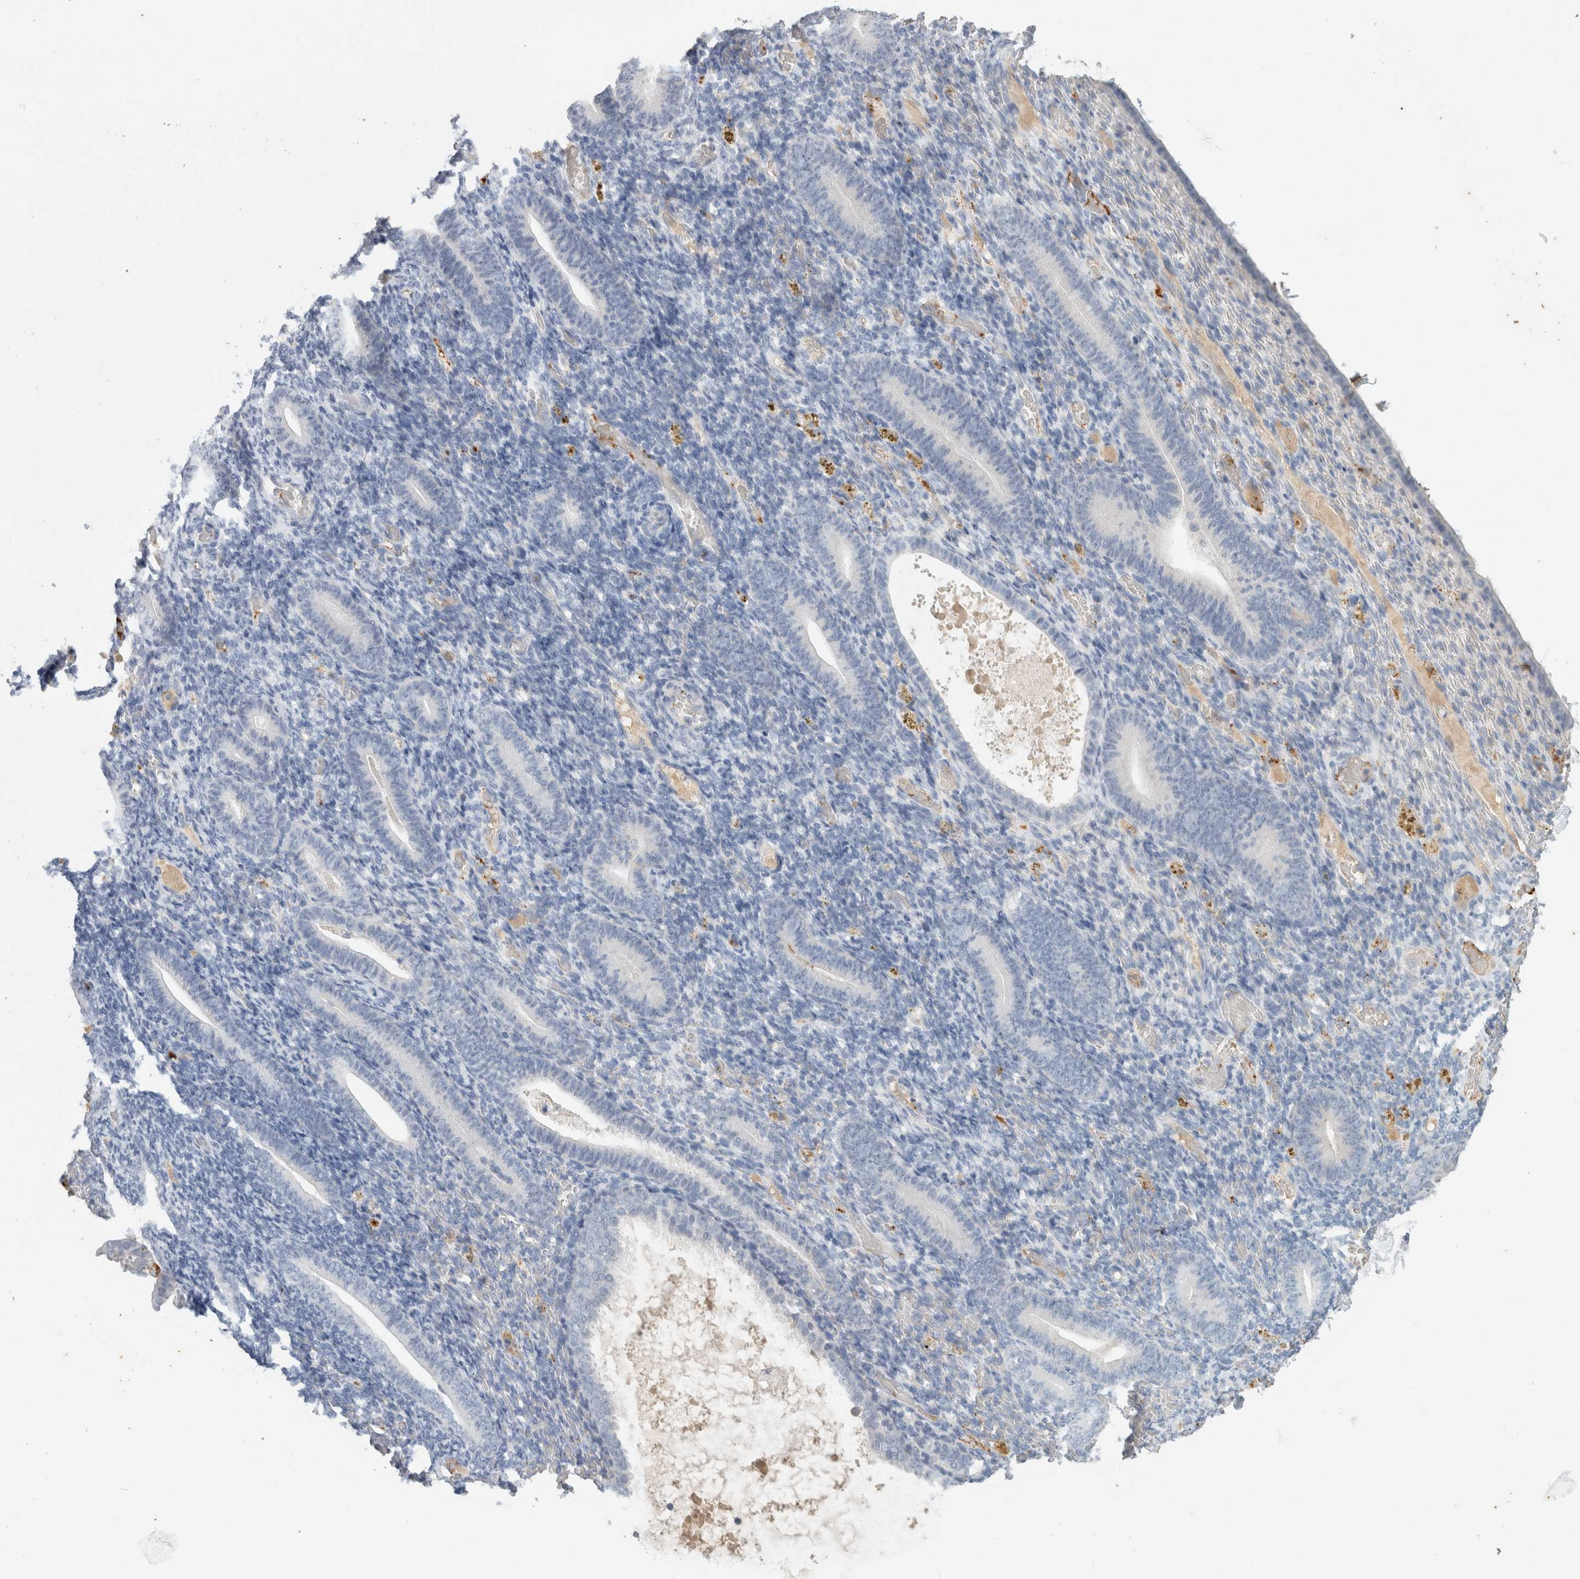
{"staining": {"intensity": "negative", "quantity": "none", "location": "none"}, "tissue": "endometrium", "cell_type": "Cells in endometrial stroma", "image_type": "normal", "snomed": [{"axis": "morphology", "description": "Normal tissue, NOS"}, {"axis": "topography", "description": "Endometrium"}], "caption": "Immunohistochemistry (IHC) micrograph of benign human endometrium stained for a protein (brown), which demonstrates no staining in cells in endometrial stroma. The staining was performed using DAB to visualize the protein expression in brown, while the nuclei were stained in blue with hematoxylin (Magnification: 20x).", "gene": "CD36", "patient": {"sex": "female", "age": 51}}